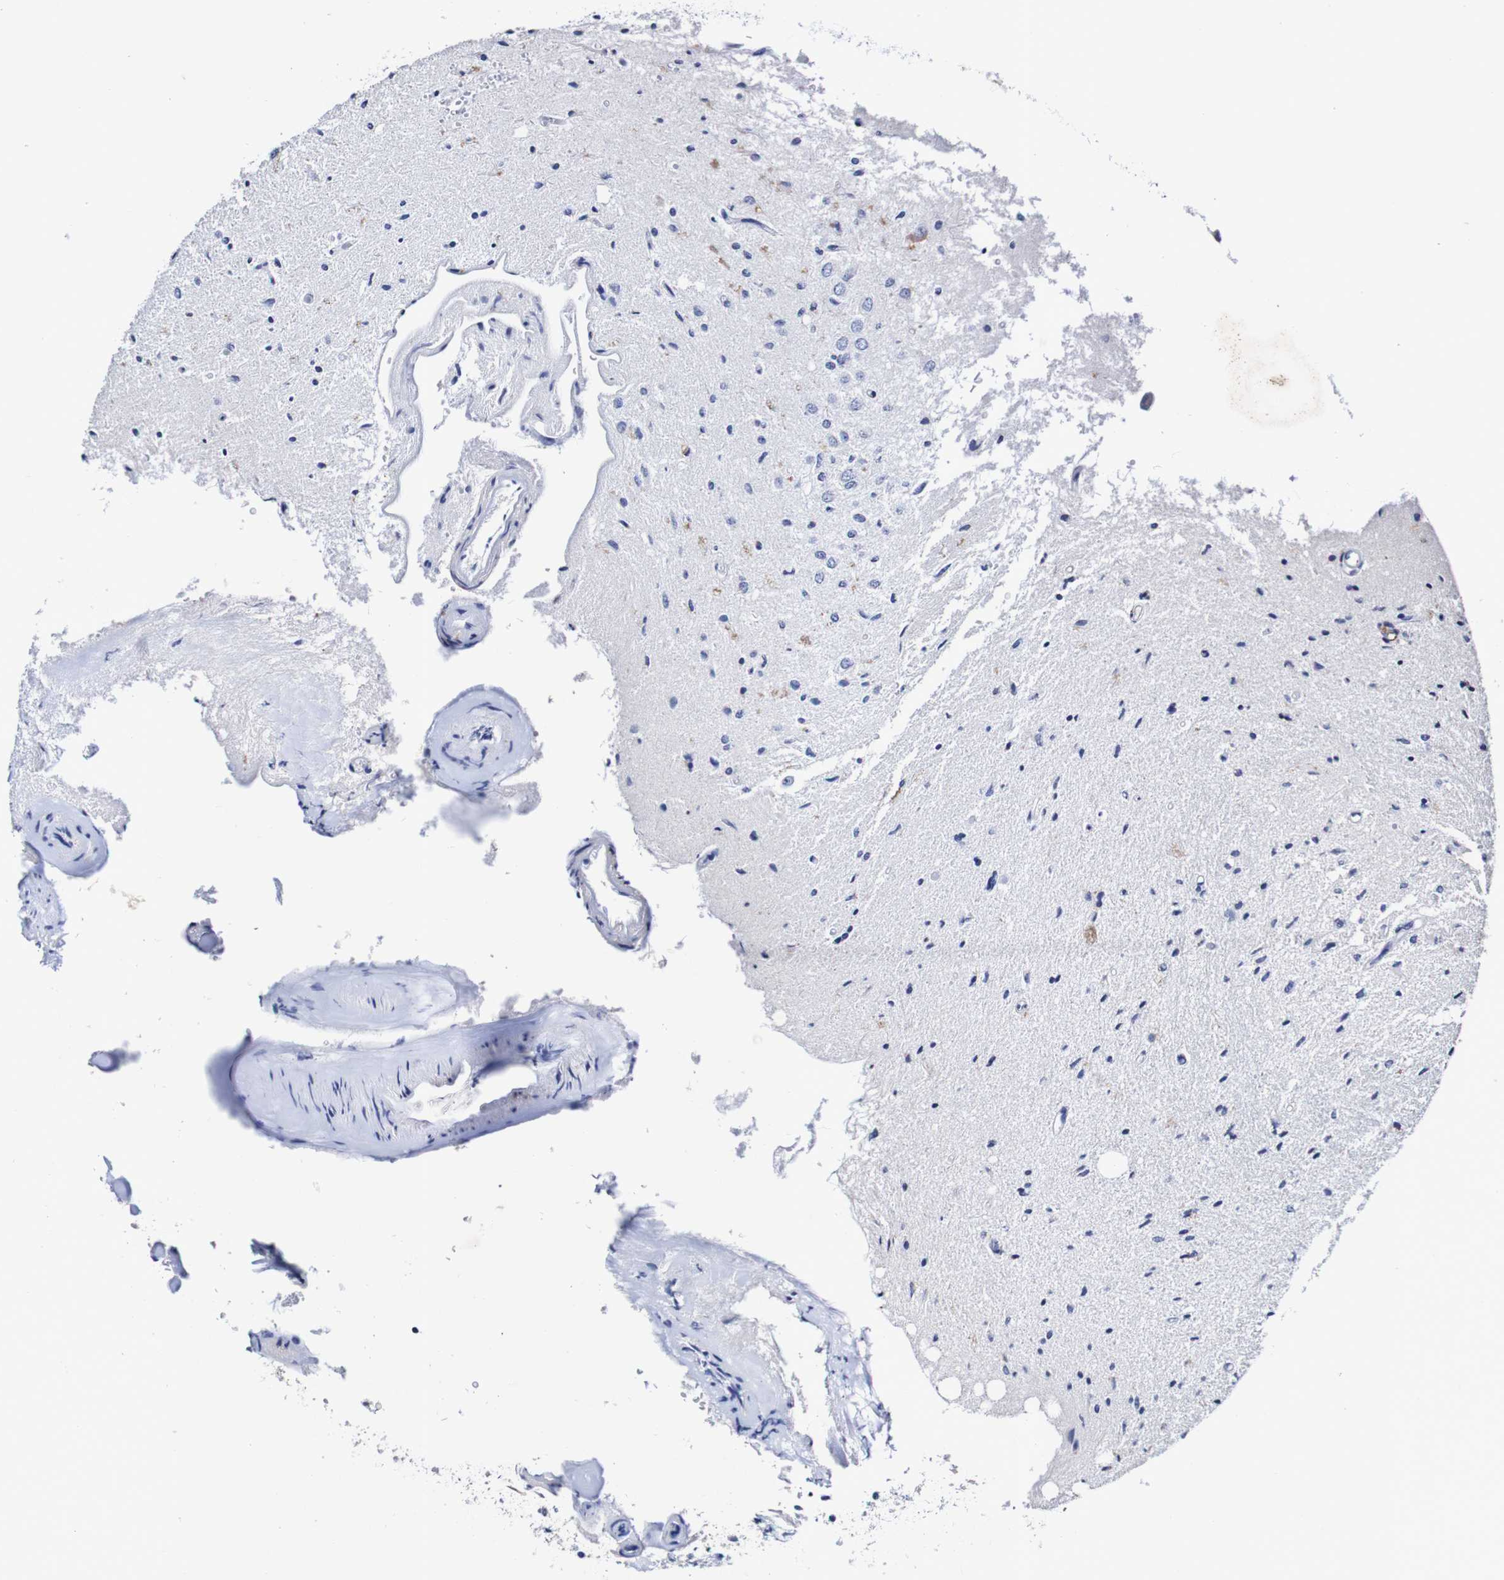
{"staining": {"intensity": "negative", "quantity": "none", "location": "none"}, "tissue": "glioma", "cell_type": "Tumor cells", "image_type": "cancer", "snomed": [{"axis": "morphology", "description": "Glioma, malignant, Low grade"}, {"axis": "topography", "description": "Brain"}], "caption": "The micrograph shows no significant staining in tumor cells of low-grade glioma (malignant).", "gene": "ACVR1C", "patient": {"sex": "male", "age": 77}}